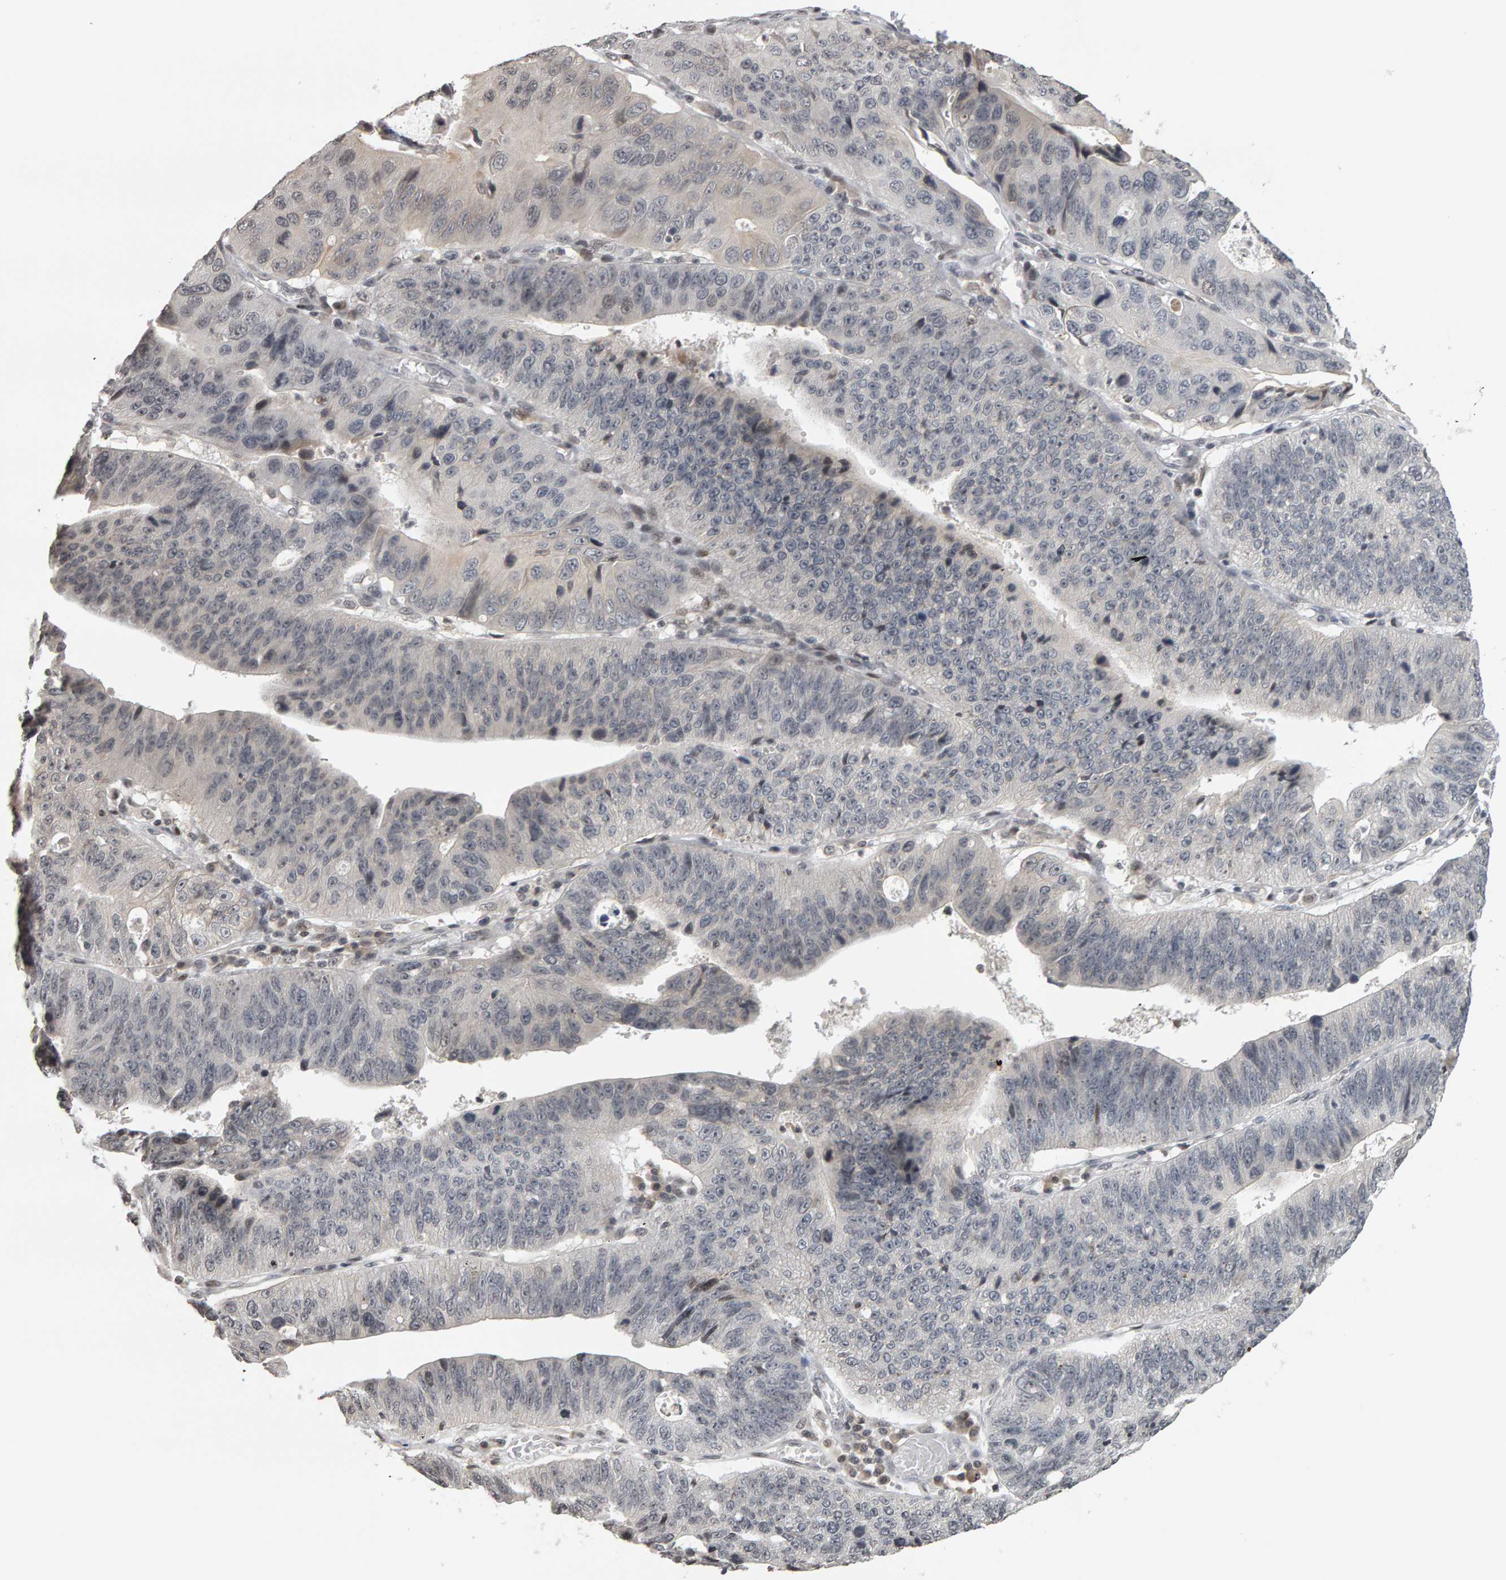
{"staining": {"intensity": "negative", "quantity": "none", "location": "none"}, "tissue": "stomach cancer", "cell_type": "Tumor cells", "image_type": "cancer", "snomed": [{"axis": "morphology", "description": "Adenocarcinoma, NOS"}, {"axis": "topography", "description": "Stomach"}], "caption": "Protein analysis of stomach cancer (adenocarcinoma) demonstrates no significant expression in tumor cells.", "gene": "TRAM1", "patient": {"sex": "male", "age": 59}}